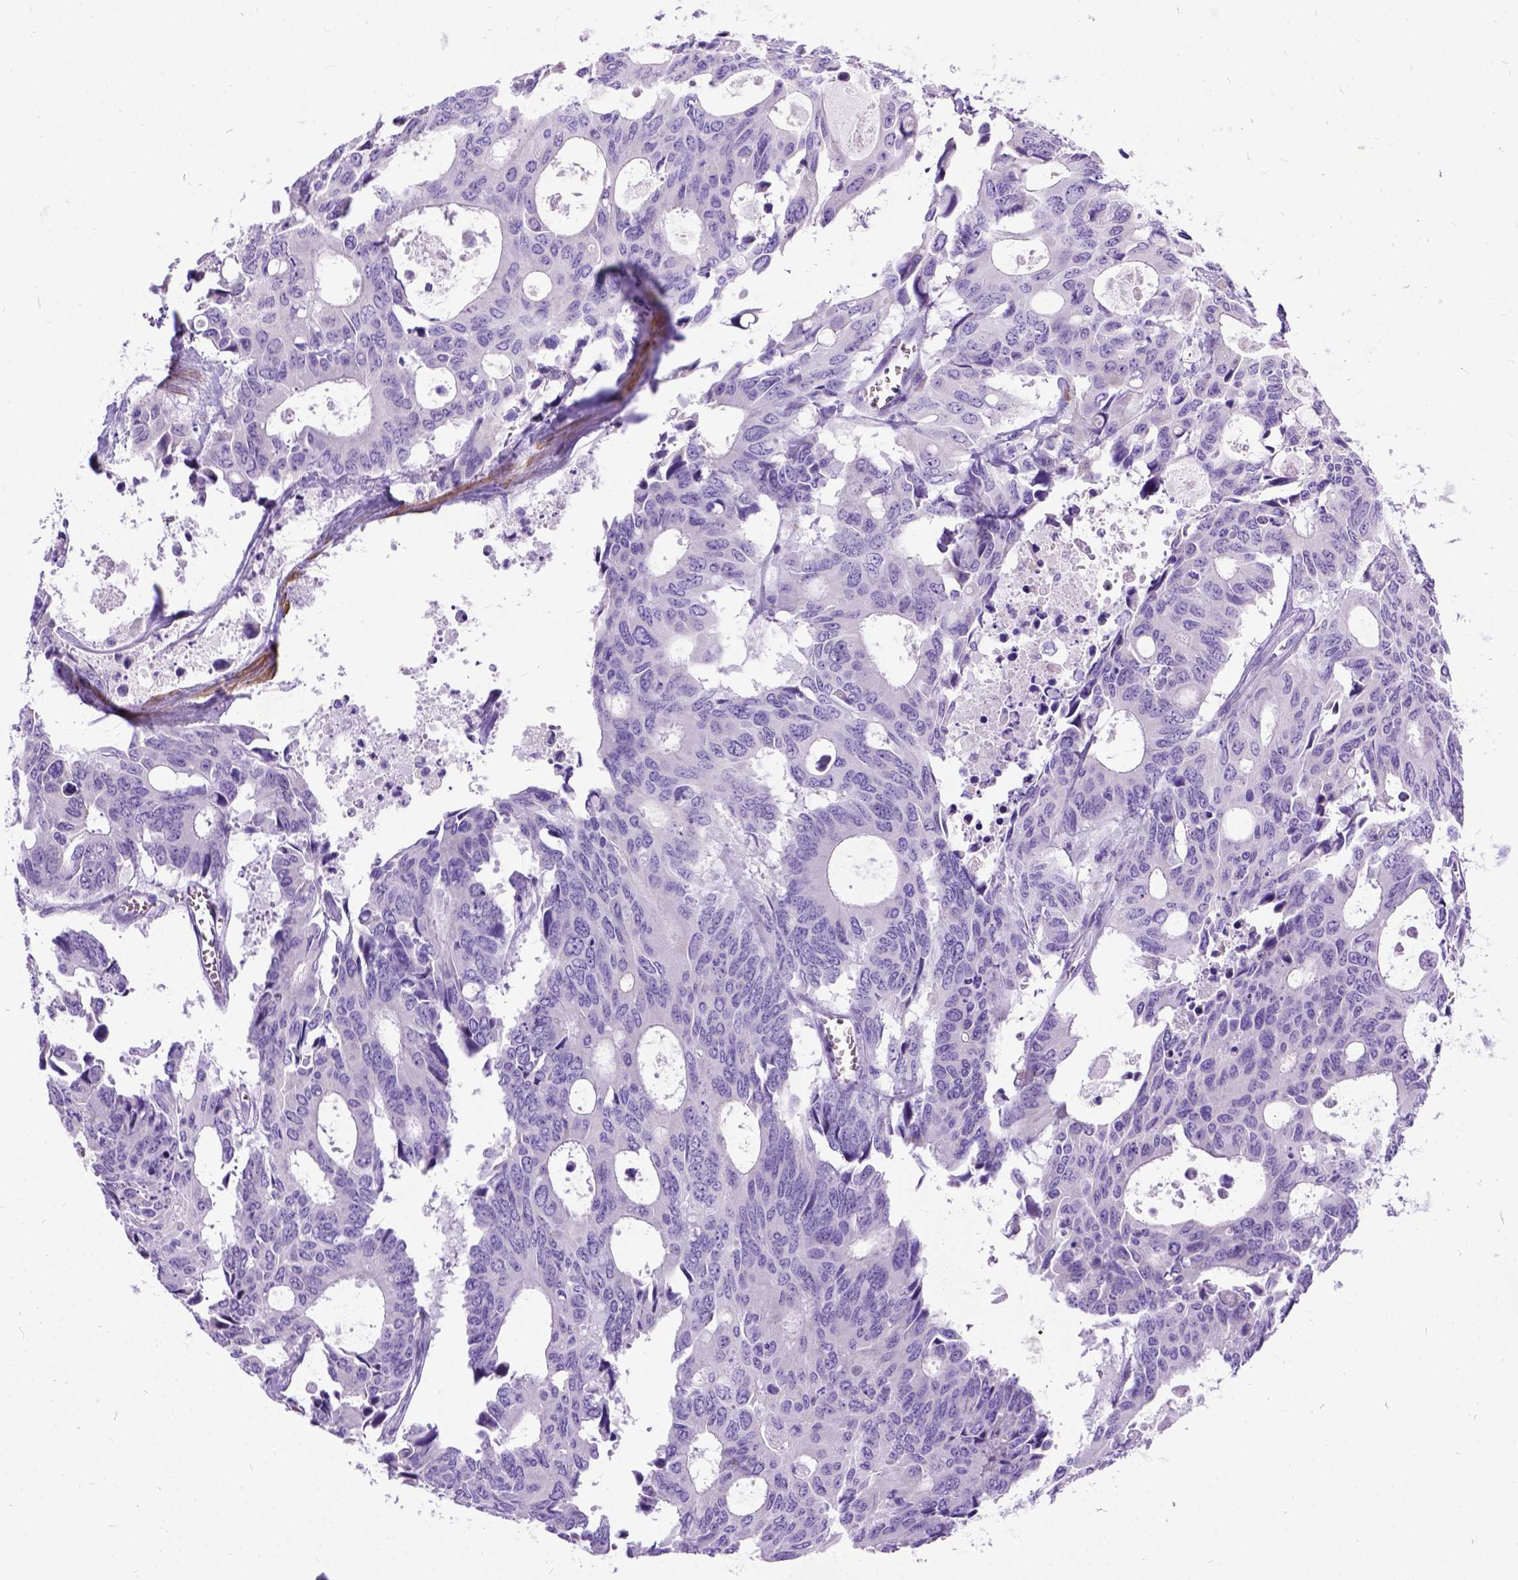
{"staining": {"intensity": "negative", "quantity": "none", "location": "none"}, "tissue": "colorectal cancer", "cell_type": "Tumor cells", "image_type": "cancer", "snomed": [{"axis": "morphology", "description": "Adenocarcinoma, NOS"}, {"axis": "topography", "description": "Rectum"}], "caption": "Tumor cells show no significant protein expression in colorectal adenocarcinoma.", "gene": "PRG2", "patient": {"sex": "male", "age": 76}}